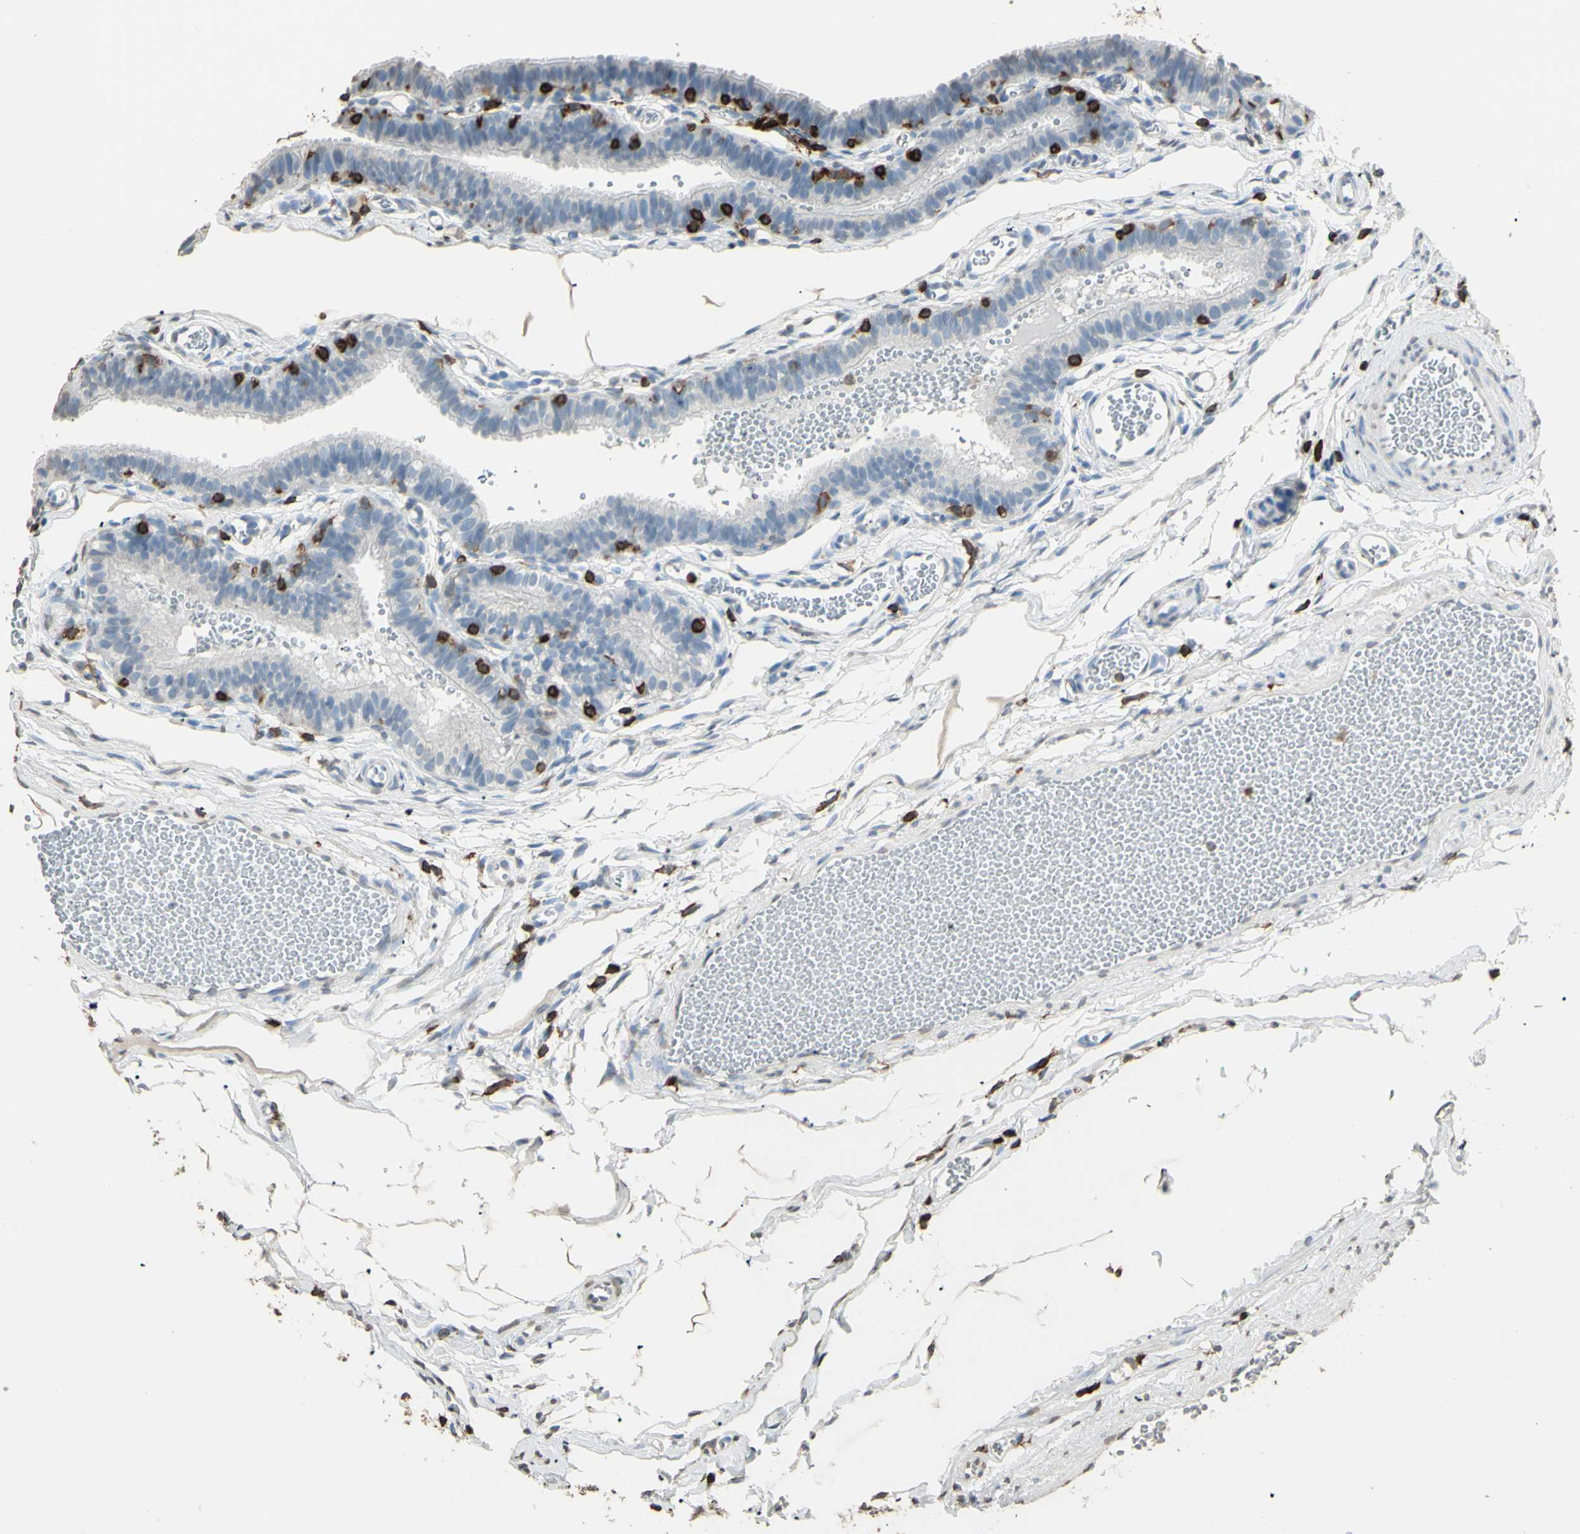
{"staining": {"intensity": "negative", "quantity": "none", "location": "none"}, "tissue": "fallopian tube", "cell_type": "Glandular cells", "image_type": "normal", "snomed": [{"axis": "morphology", "description": "Normal tissue, NOS"}, {"axis": "topography", "description": "Fallopian tube"}, {"axis": "topography", "description": "Placenta"}], "caption": "A high-resolution photomicrograph shows immunohistochemistry (IHC) staining of normal fallopian tube, which shows no significant staining in glandular cells. (DAB IHC visualized using brightfield microscopy, high magnification).", "gene": "PSTPIP1", "patient": {"sex": "female", "age": 34}}